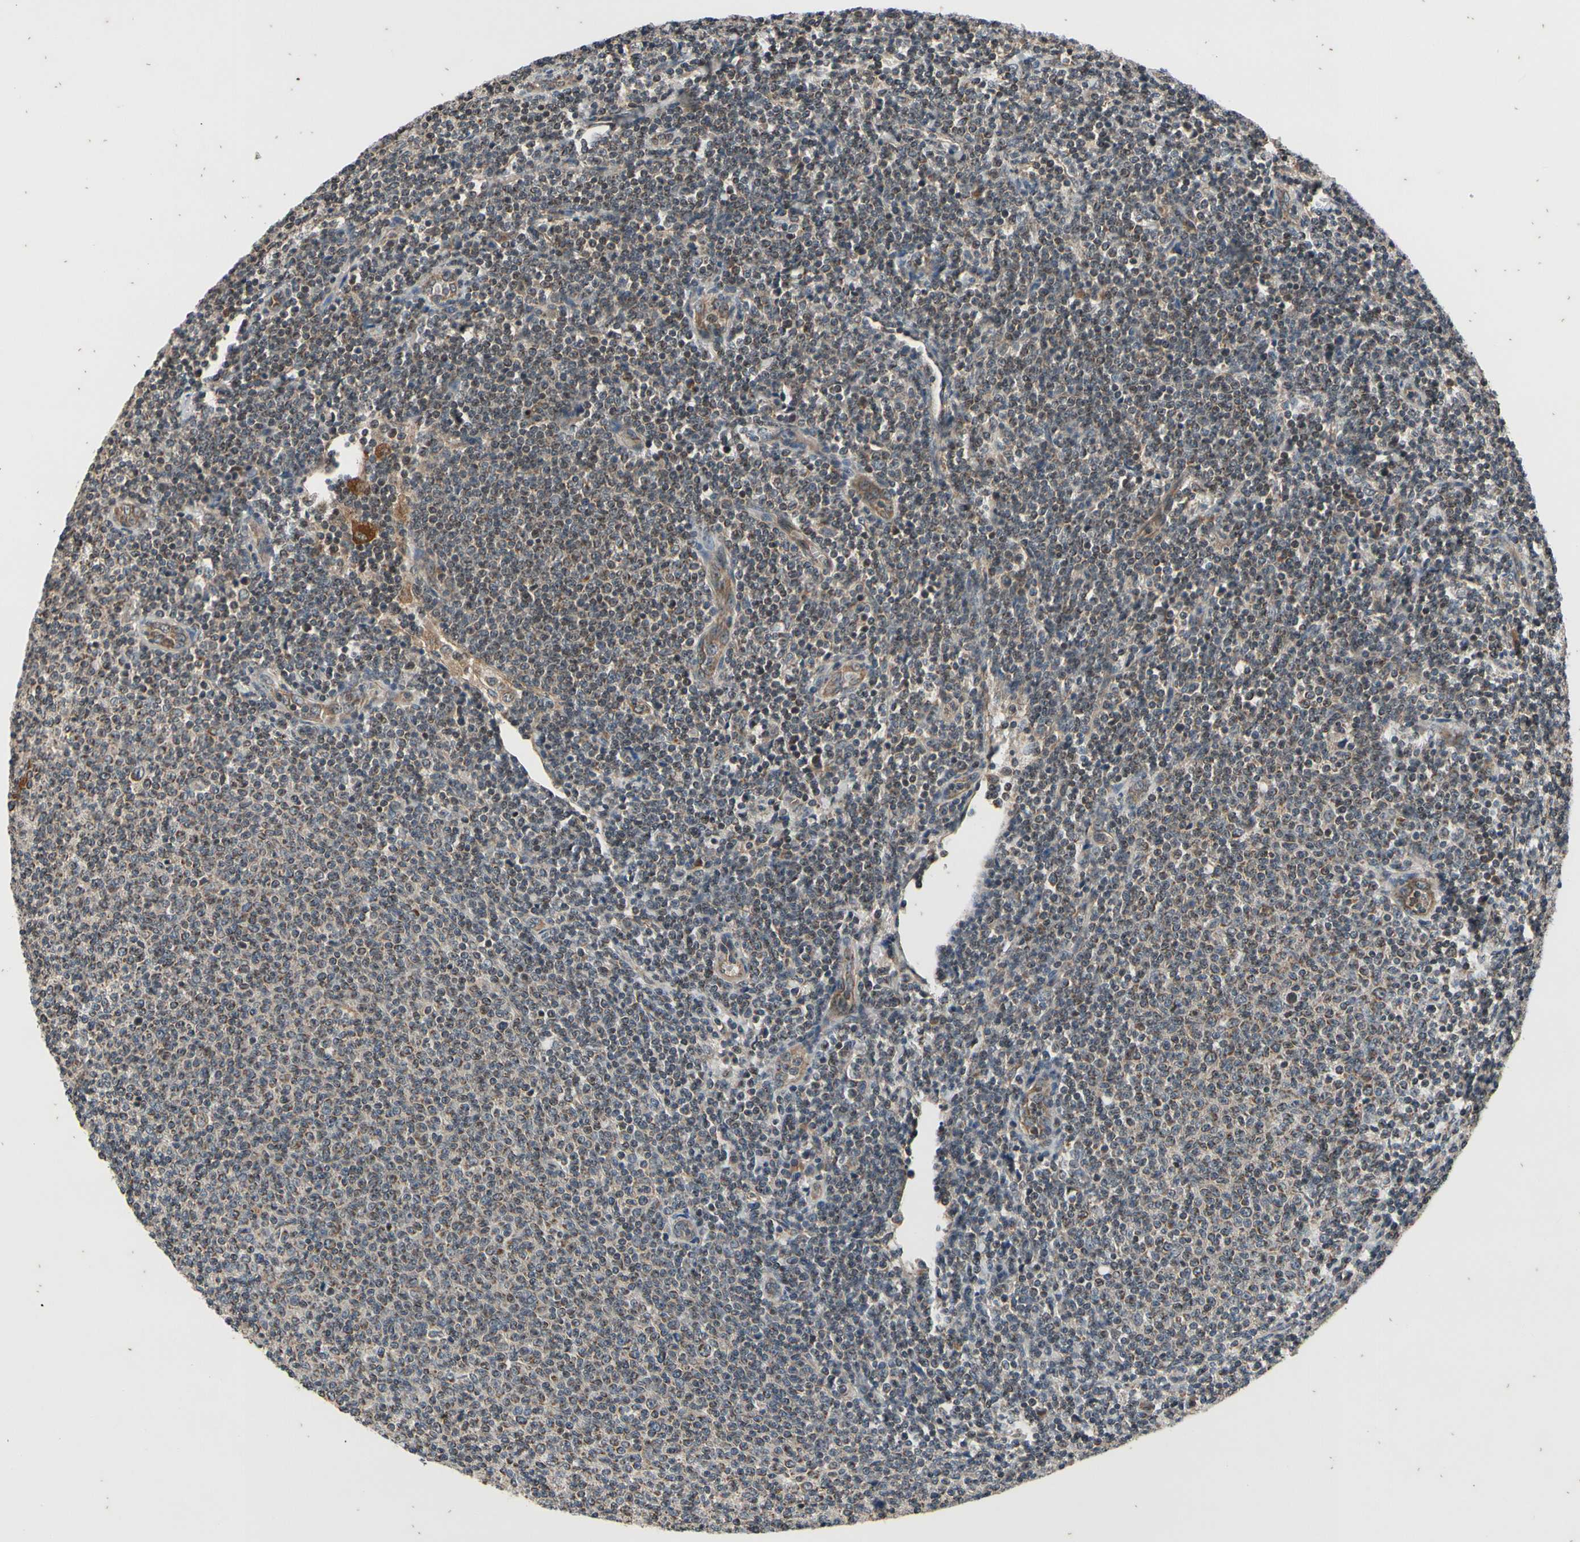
{"staining": {"intensity": "weak", "quantity": "<25%", "location": "cytoplasmic/membranous,nuclear"}, "tissue": "lymphoma", "cell_type": "Tumor cells", "image_type": "cancer", "snomed": [{"axis": "morphology", "description": "Malignant lymphoma, non-Hodgkin's type, Low grade"}, {"axis": "topography", "description": "Lymph node"}], "caption": "Immunohistochemistry of human low-grade malignant lymphoma, non-Hodgkin's type demonstrates no positivity in tumor cells.", "gene": "MBTPS2", "patient": {"sex": "male", "age": 66}}